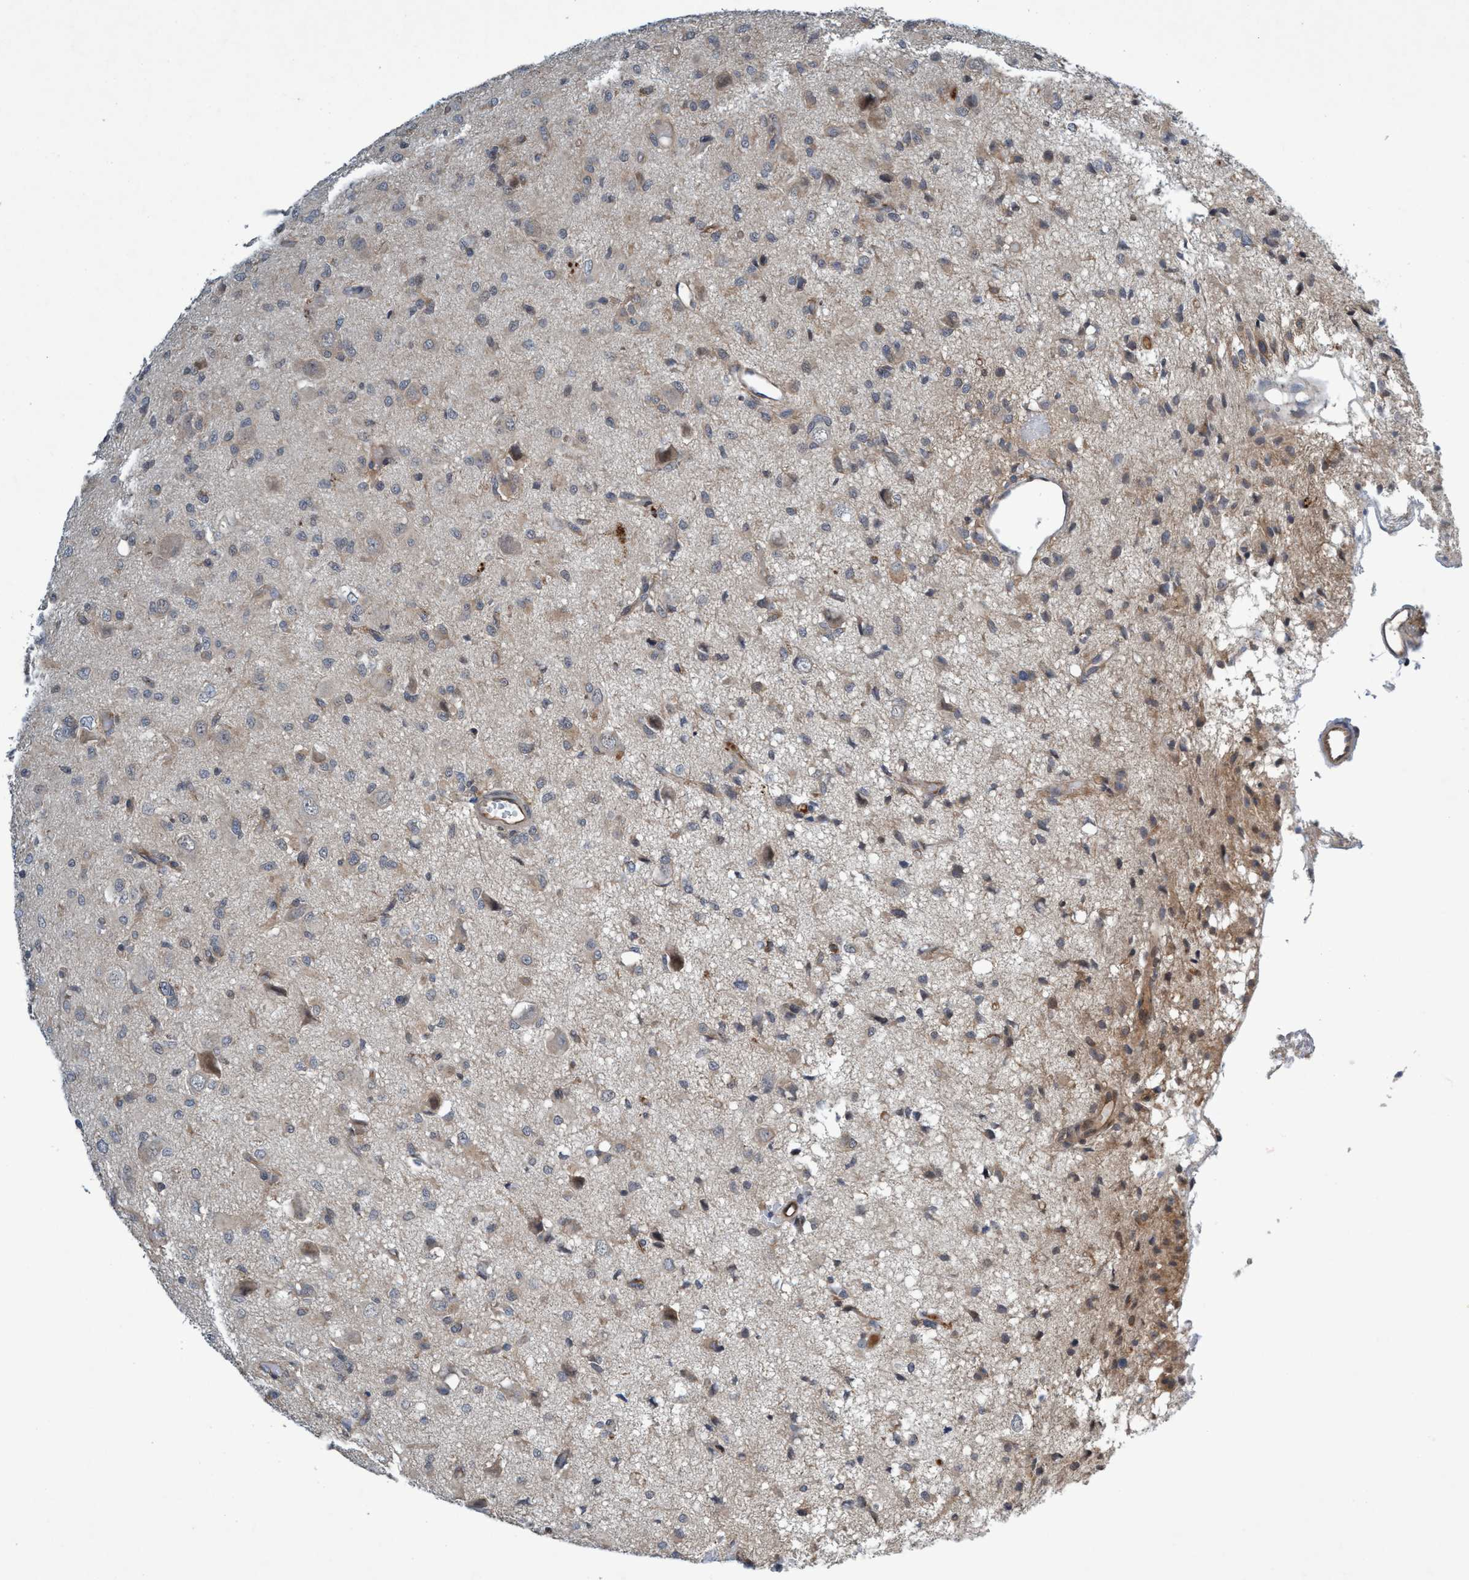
{"staining": {"intensity": "weak", "quantity": "25%-75%", "location": "cytoplasmic/membranous"}, "tissue": "glioma", "cell_type": "Tumor cells", "image_type": "cancer", "snomed": [{"axis": "morphology", "description": "Glioma, malignant, High grade"}, {"axis": "topography", "description": "Brain"}], "caption": "About 25%-75% of tumor cells in human high-grade glioma (malignant) reveal weak cytoplasmic/membranous protein expression as visualized by brown immunohistochemical staining.", "gene": "TRIM65", "patient": {"sex": "female", "age": 59}}